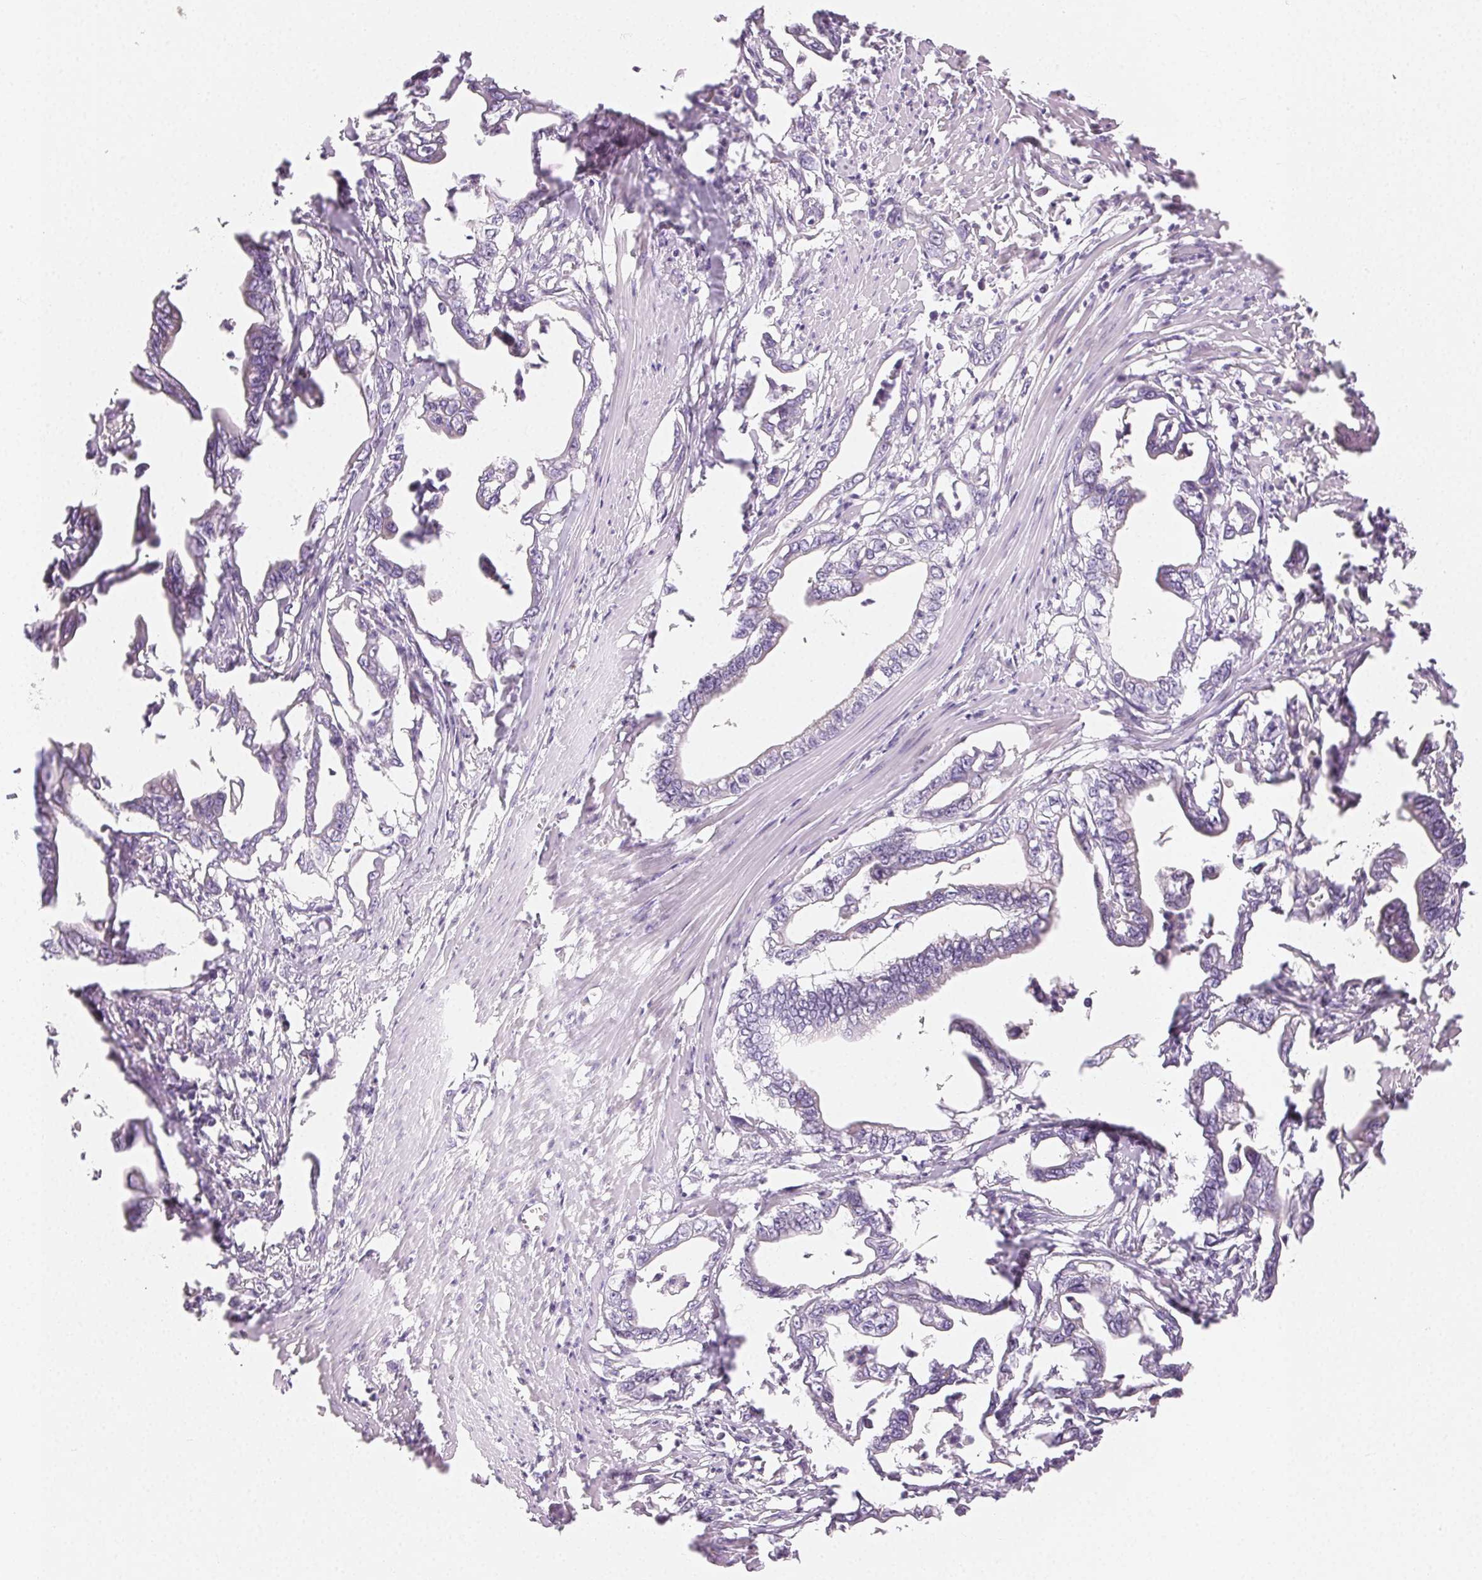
{"staining": {"intensity": "negative", "quantity": "none", "location": "none"}, "tissue": "pancreatic cancer", "cell_type": "Tumor cells", "image_type": "cancer", "snomed": [{"axis": "morphology", "description": "Adenocarcinoma, NOS"}, {"axis": "topography", "description": "Pancreas"}], "caption": "Adenocarcinoma (pancreatic) stained for a protein using immunohistochemistry exhibits no staining tumor cells.", "gene": "MYBL1", "patient": {"sex": "male", "age": 61}}